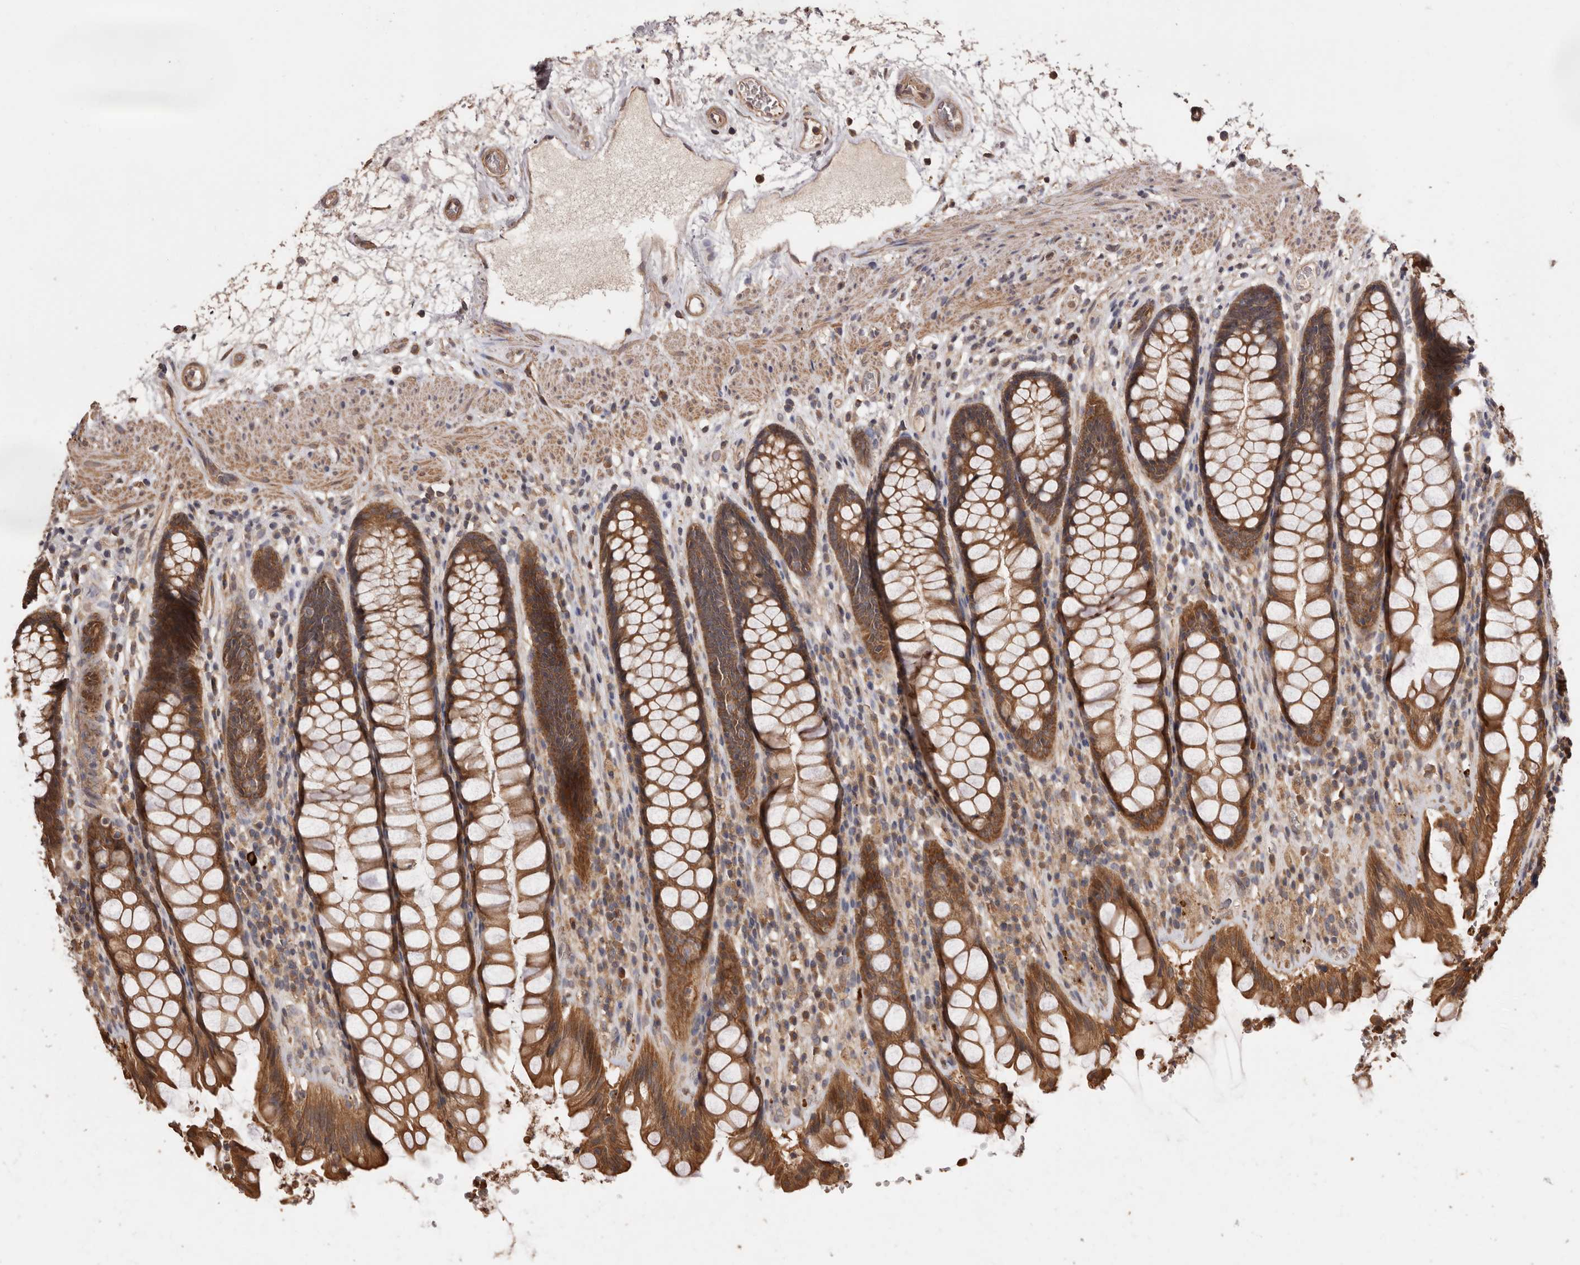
{"staining": {"intensity": "moderate", "quantity": ">75%", "location": "cytoplasmic/membranous"}, "tissue": "rectum", "cell_type": "Glandular cells", "image_type": "normal", "snomed": [{"axis": "morphology", "description": "Normal tissue, NOS"}, {"axis": "topography", "description": "Rectum"}], "caption": "The photomicrograph demonstrates immunohistochemical staining of unremarkable rectum. There is moderate cytoplasmic/membranous positivity is identified in approximately >75% of glandular cells. (Stains: DAB (3,3'-diaminobenzidine) in brown, nuclei in blue, Microscopy: brightfield microscopy at high magnification).", "gene": "COQ8B", "patient": {"sex": "male", "age": 64}}